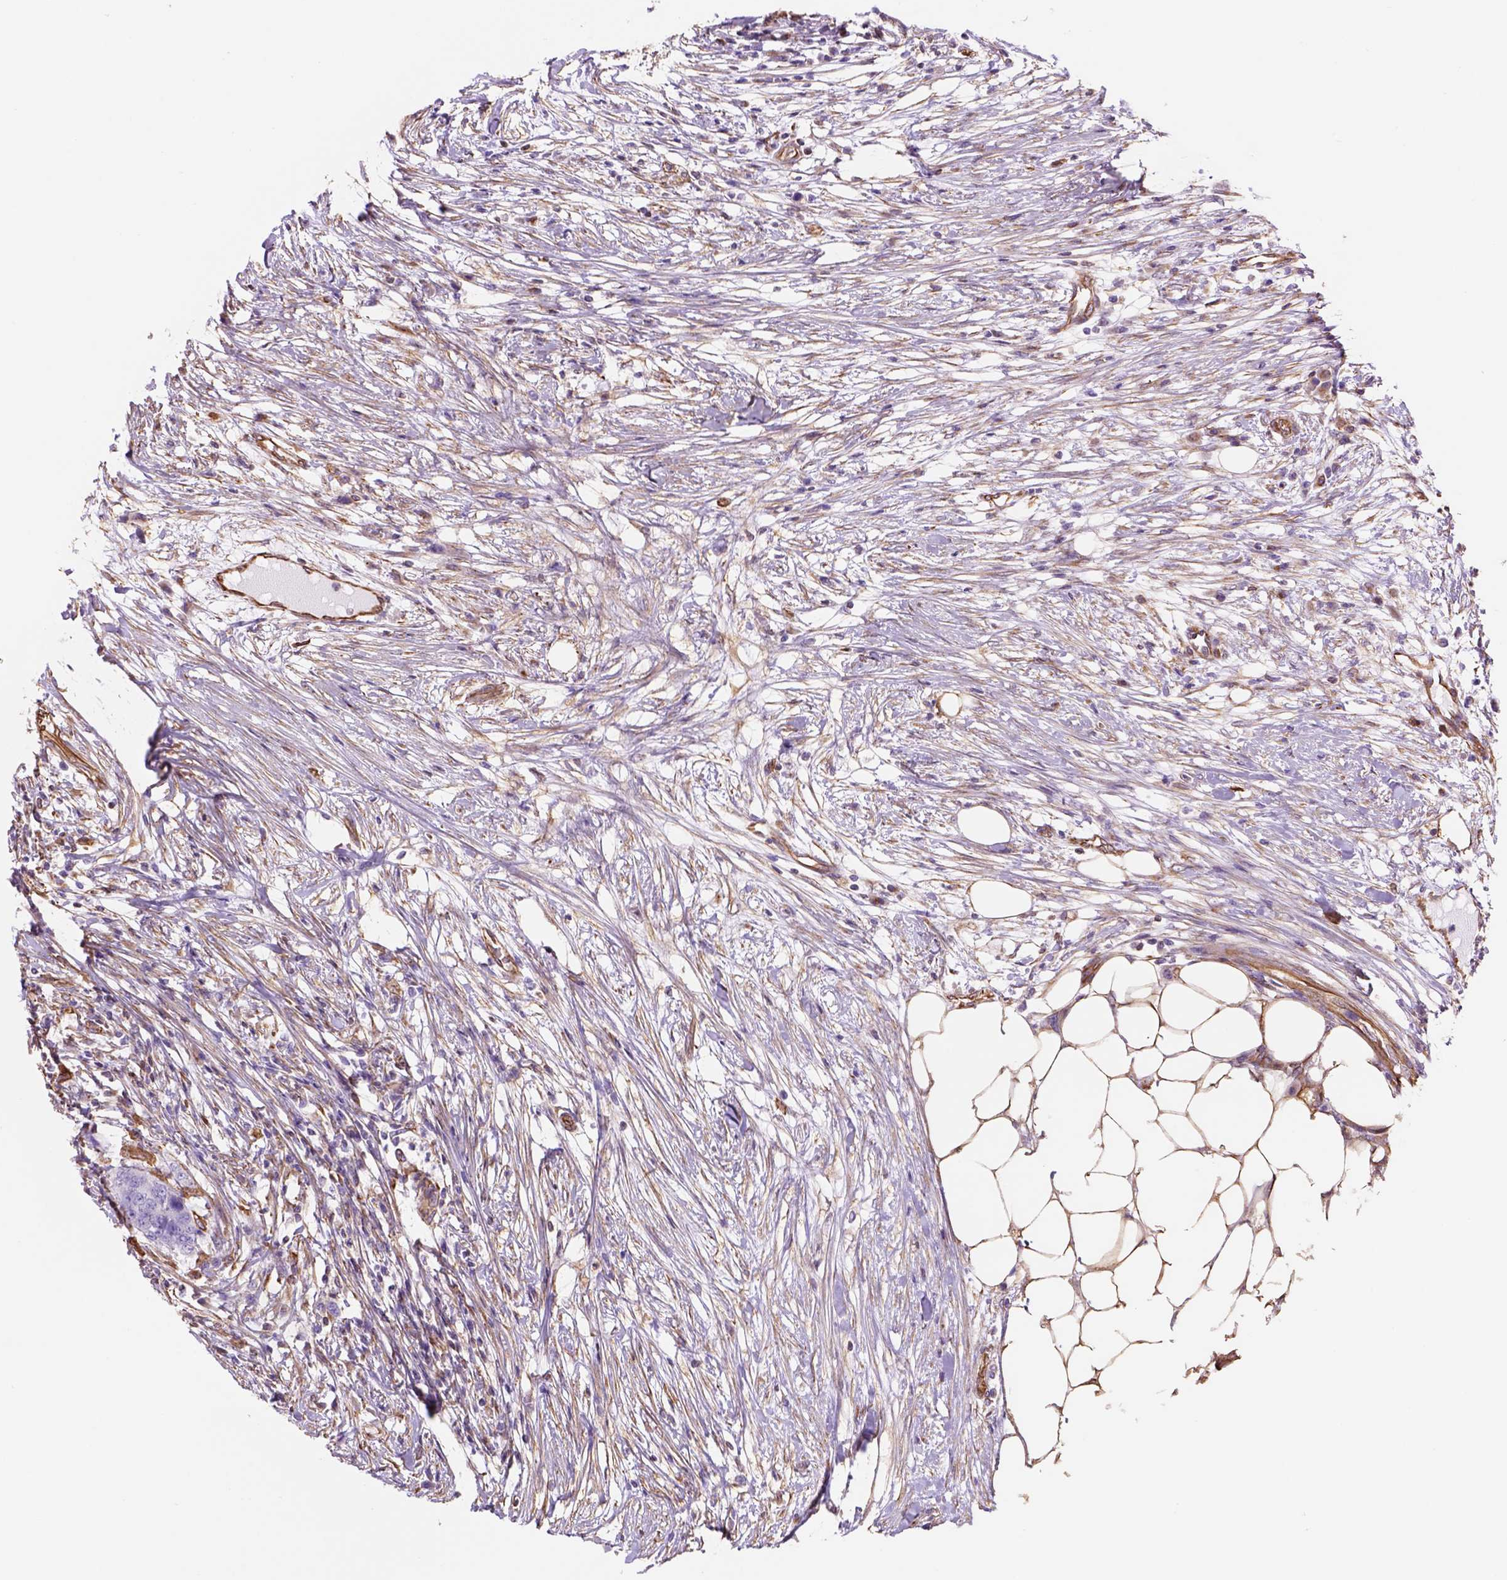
{"staining": {"intensity": "negative", "quantity": "none", "location": "none"}, "tissue": "colorectal cancer", "cell_type": "Tumor cells", "image_type": "cancer", "snomed": [{"axis": "morphology", "description": "Adenocarcinoma, NOS"}, {"axis": "topography", "description": "Colon"}], "caption": "There is no significant staining in tumor cells of colorectal adenocarcinoma.", "gene": "ZZZ3", "patient": {"sex": "female", "age": 48}}